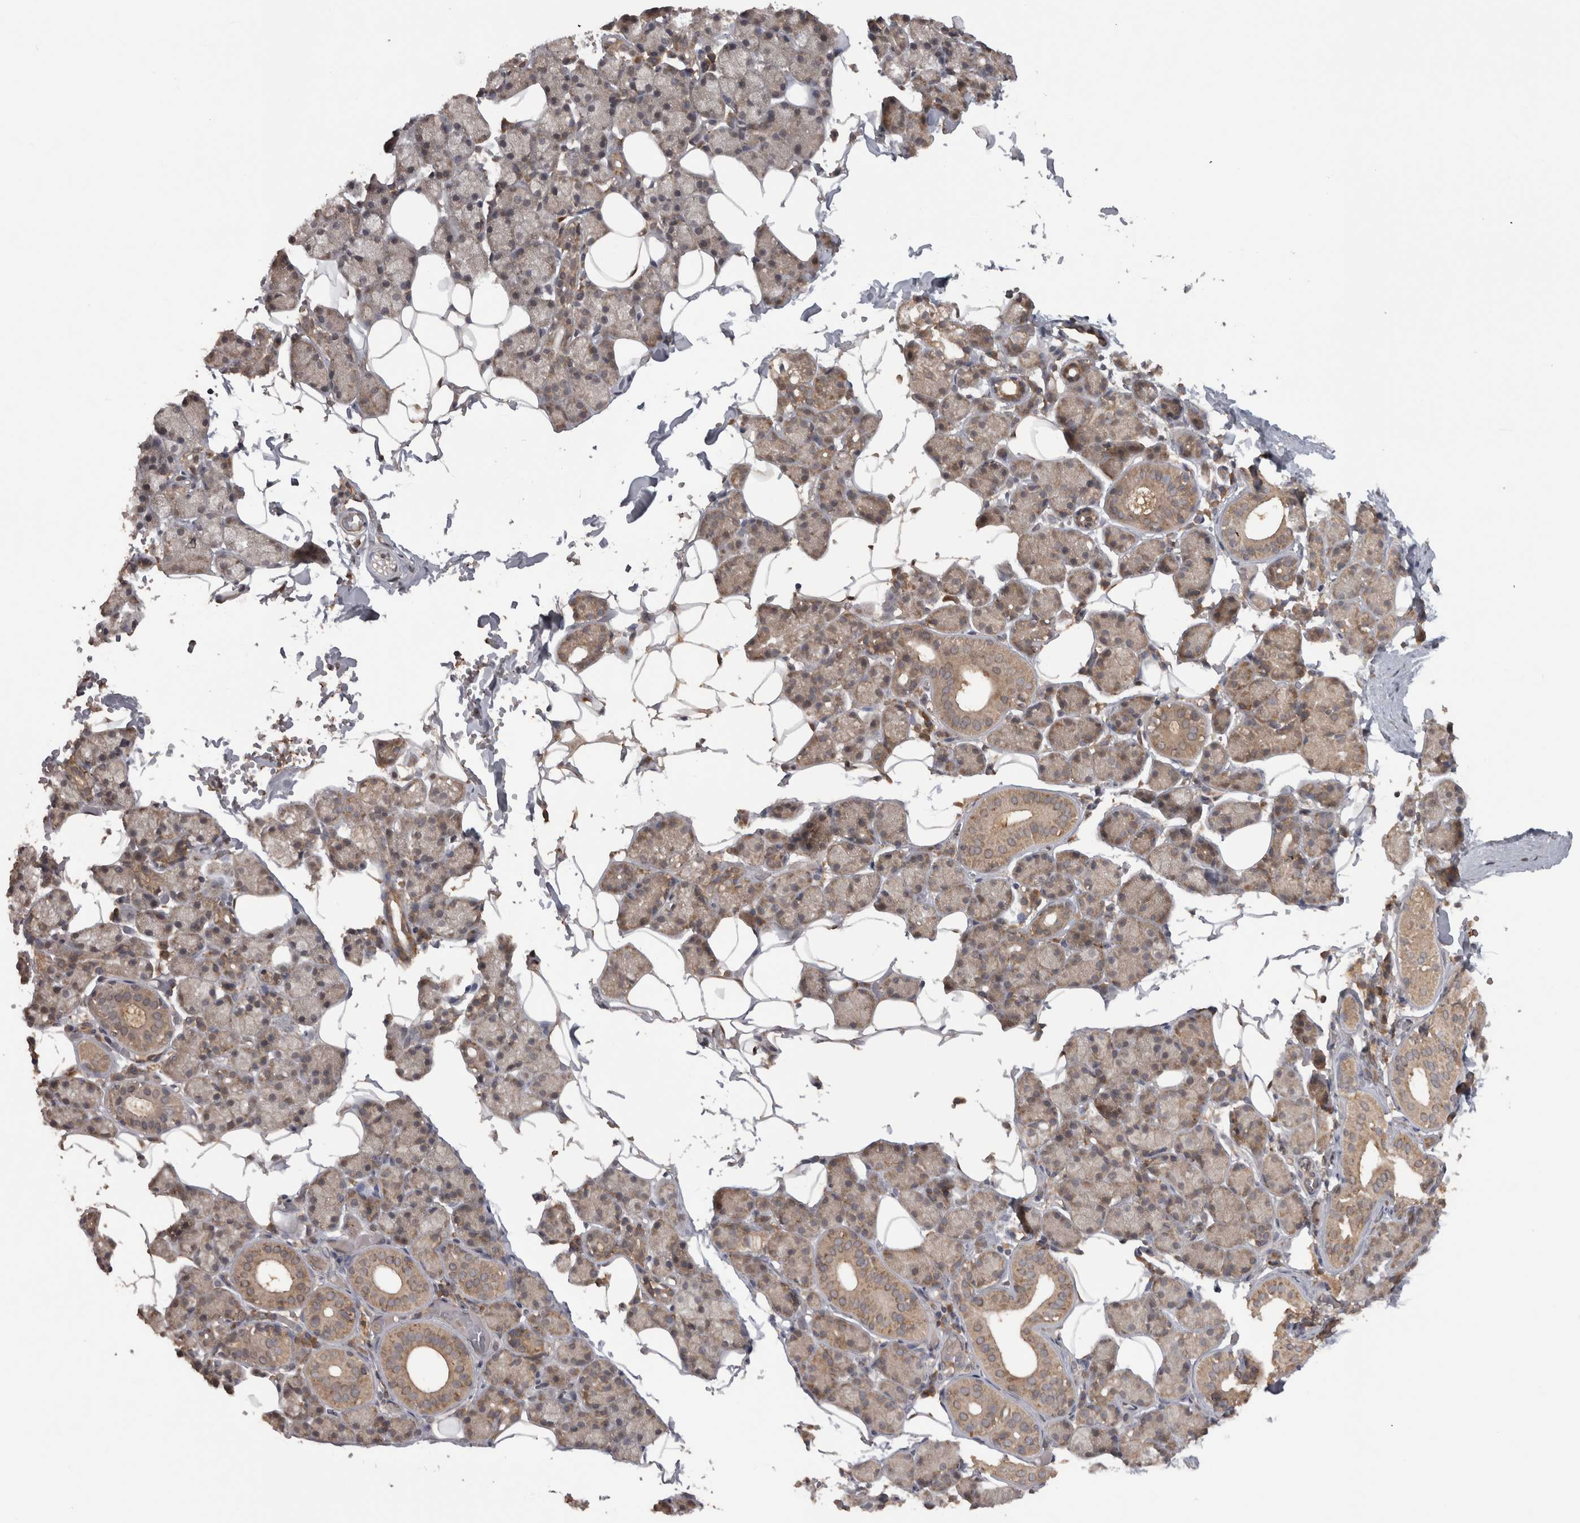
{"staining": {"intensity": "moderate", "quantity": ">75%", "location": "cytoplasmic/membranous"}, "tissue": "salivary gland", "cell_type": "Glandular cells", "image_type": "normal", "snomed": [{"axis": "morphology", "description": "Normal tissue, NOS"}, {"axis": "topography", "description": "Salivary gland"}], "caption": "This is an image of immunohistochemistry staining of unremarkable salivary gland, which shows moderate positivity in the cytoplasmic/membranous of glandular cells.", "gene": "MICU3", "patient": {"sex": "female", "age": 33}}